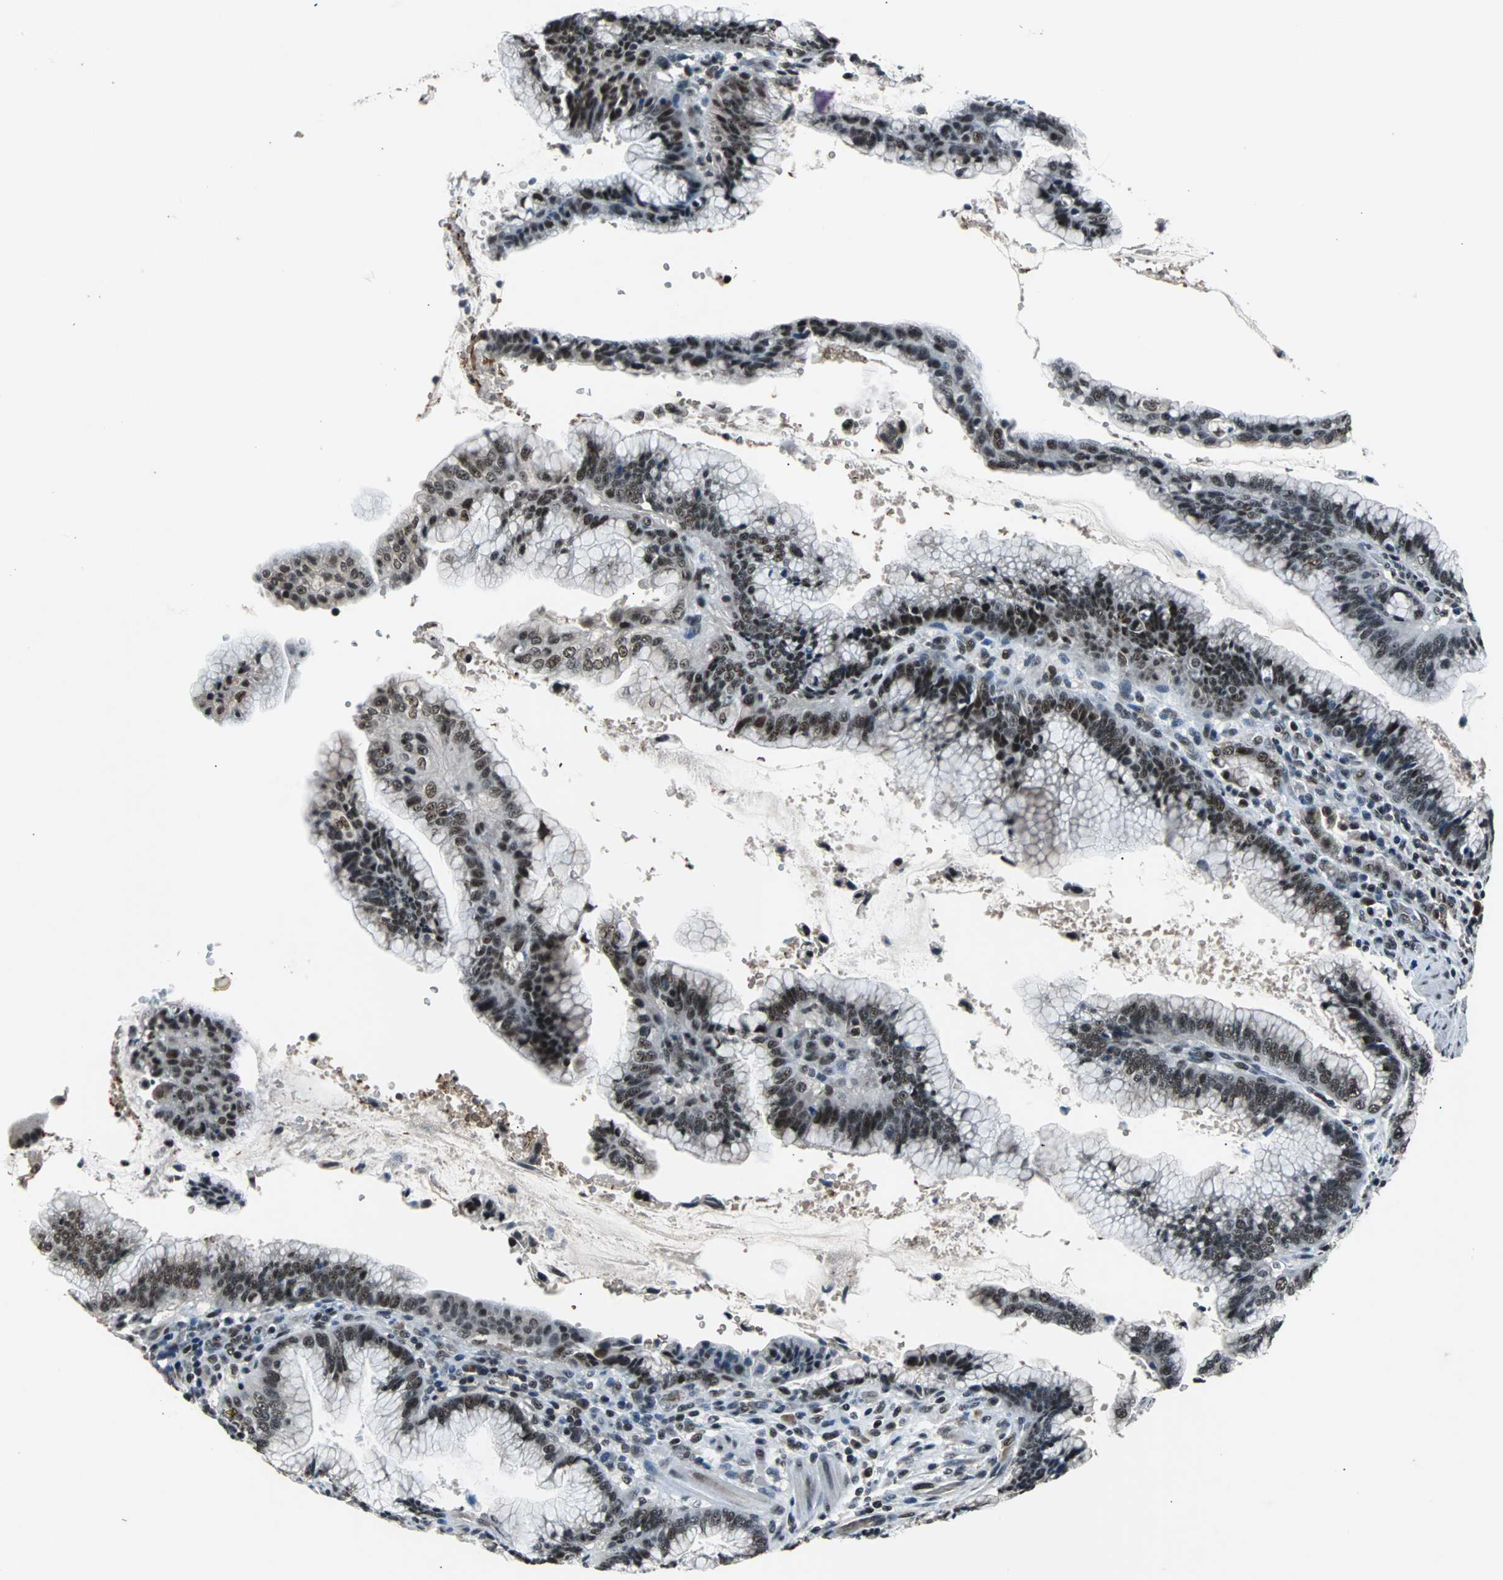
{"staining": {"intensity": "moderate", "quantity": "25%-75%", "location": "nuclear"}, "tissue": "pancreatic cancer", "cell_type": "Tumor cells", "image_type": "cancer", "snomed": [{"axis": "morphology", "description": "Adenocarcinoma, NOS"}, {"axis": "topography", "description": "Pancreas"}], "caption": "DAB (3,3'-diaminobenzidine) immunohistochemical staining of human adenocarcinoma (pancreatic) displays moderate nuclear protein staining in approximately 25%-75% of tumor cells.", "gene": "USP28", "patient": {"sex": "female", "age": 64}}